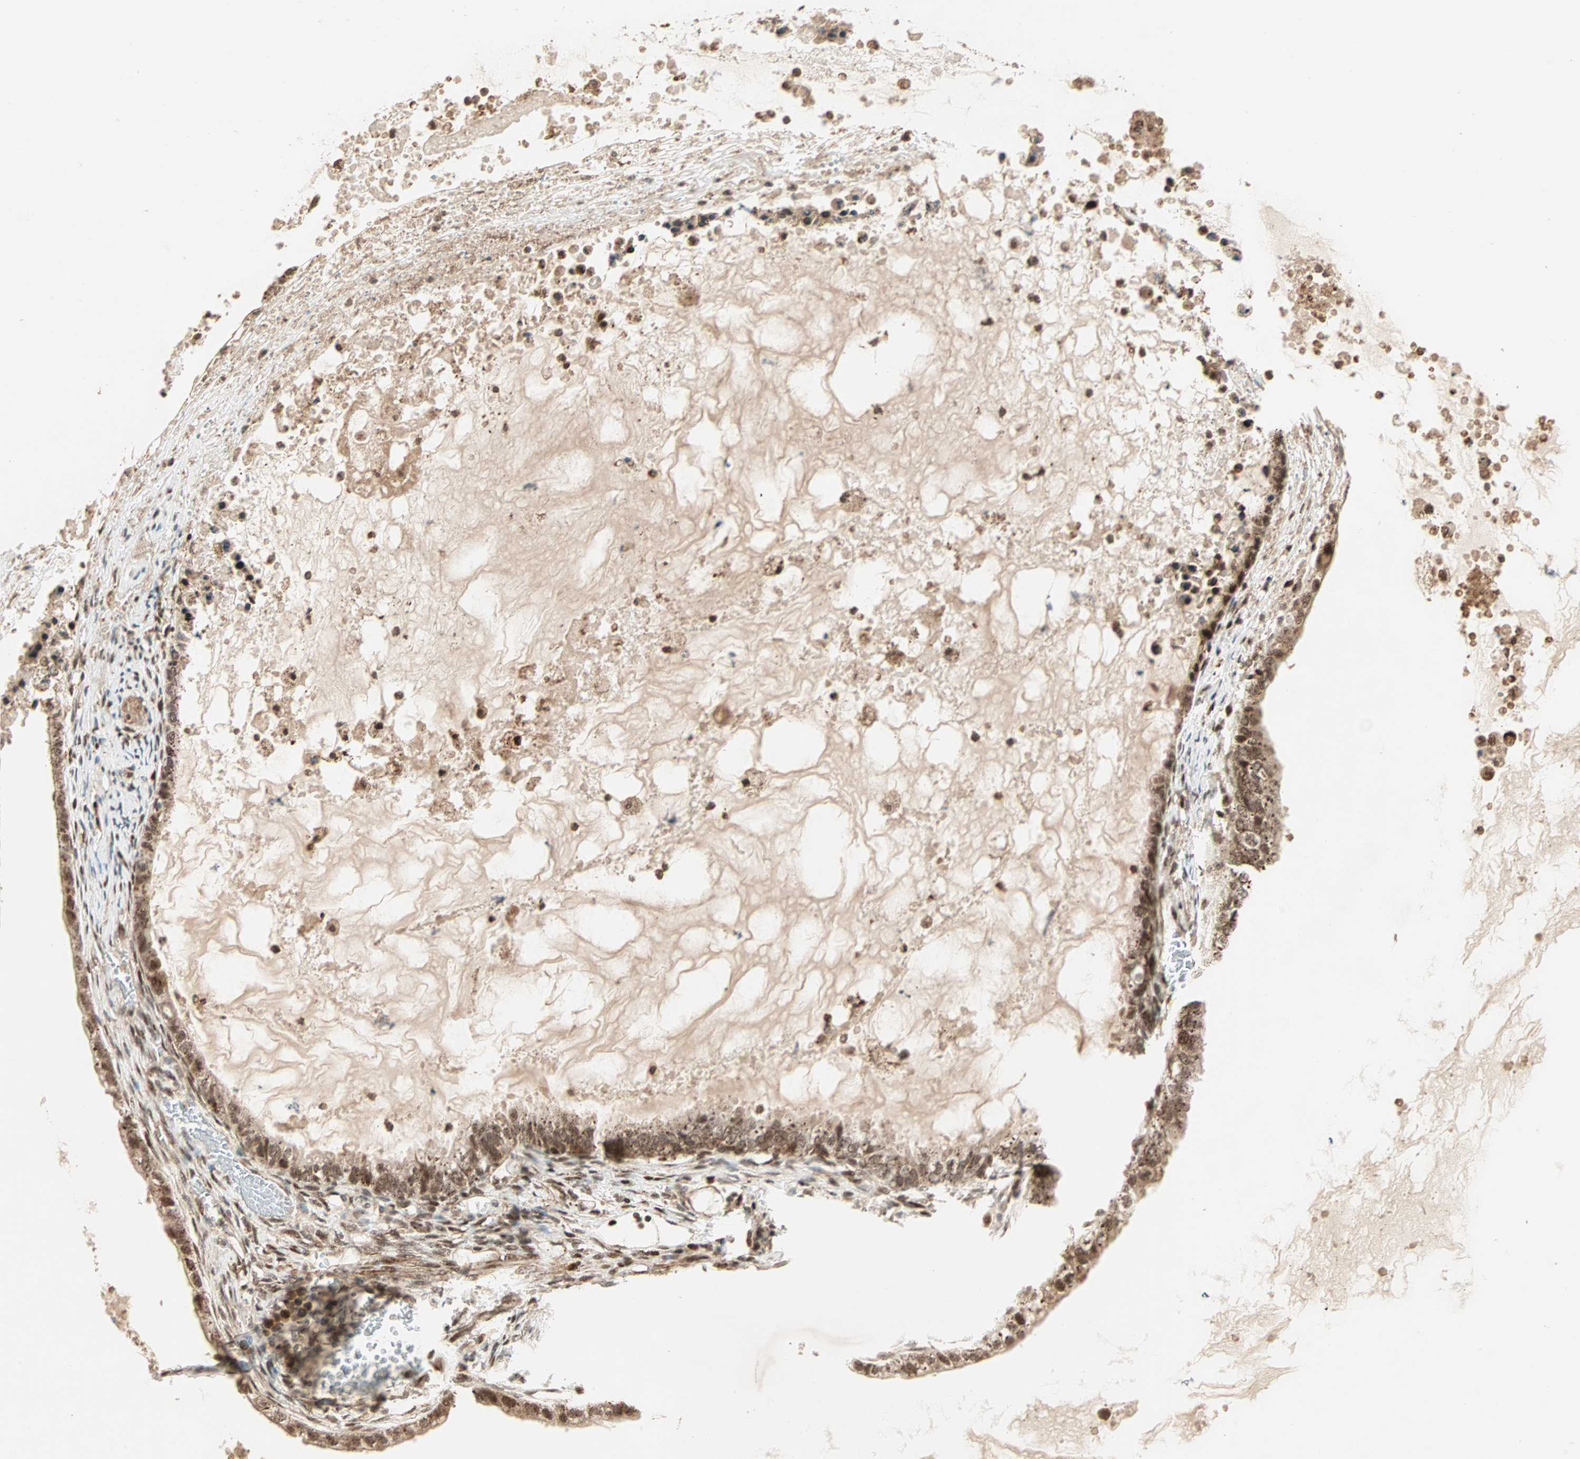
{"staining": {"intensity": "strong", "quantity": ">75%", "location": "cytoplasmic/membranous,nuclear"}, "tissue": "ovarian cancer", "cell_type": "Tumor cells", "image_type": "cancer", "snomed": [{"axis": "morphology", "description": "Cystadenocarcinoma, mucinous, NOS"}, {"axis": "topography", "description": "Ovary"}], "caption": "Protein expression analysis of human mucinous cystadenocarcinoma (ovarian) reveals strong cytoplasmic/membranous and nuclear positivity in approximately >75% of tumor cells. (Stains: DAB in brown, nuclei in blue, Microscopy: brightfield microscopy at high magnification).", "gene": "ZBED9", "patient": {"sex": "female", "age": 80}}